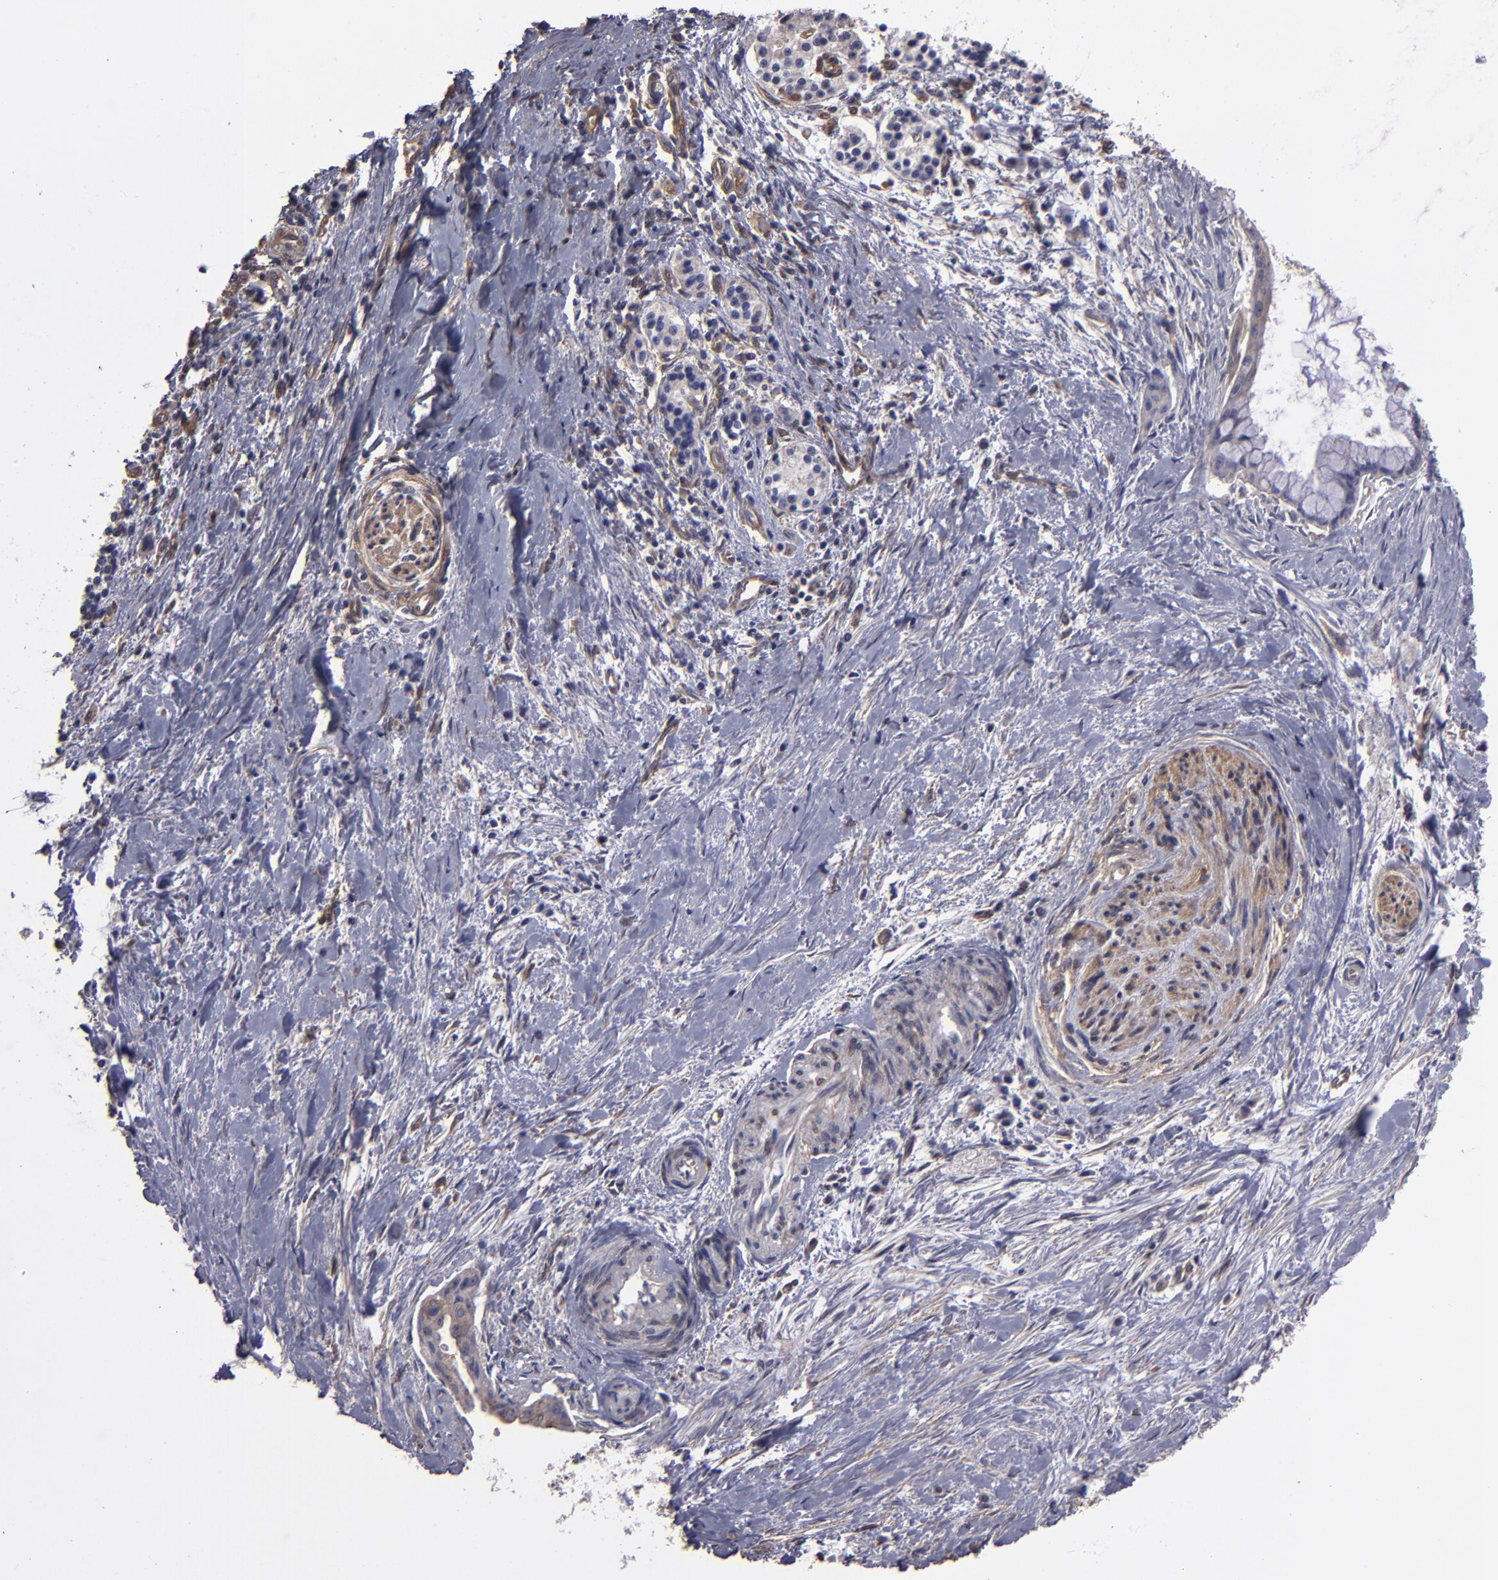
{"staining": {"intensity": "weak", "quantity": ">75%", "location": "cytoplasmic/membranous"}, "tissue": "pancreatic cancer", "cell_type": "Tumor cells", "image_type": "cancer", "snomed": [{"axis": "morphology", "description": "Adenocarcinoma, NOS"}, {"axis": "topography", "description": "Pancreas"}], "caption": "An image of pancreatic cancer (adenocarcinoma) stained for a protein demonstrates weak cytoplasmic/membranous brown staining in tumor cells.", "gene": "NDRG2", "patient": {"sex": "male", "age": 59}}